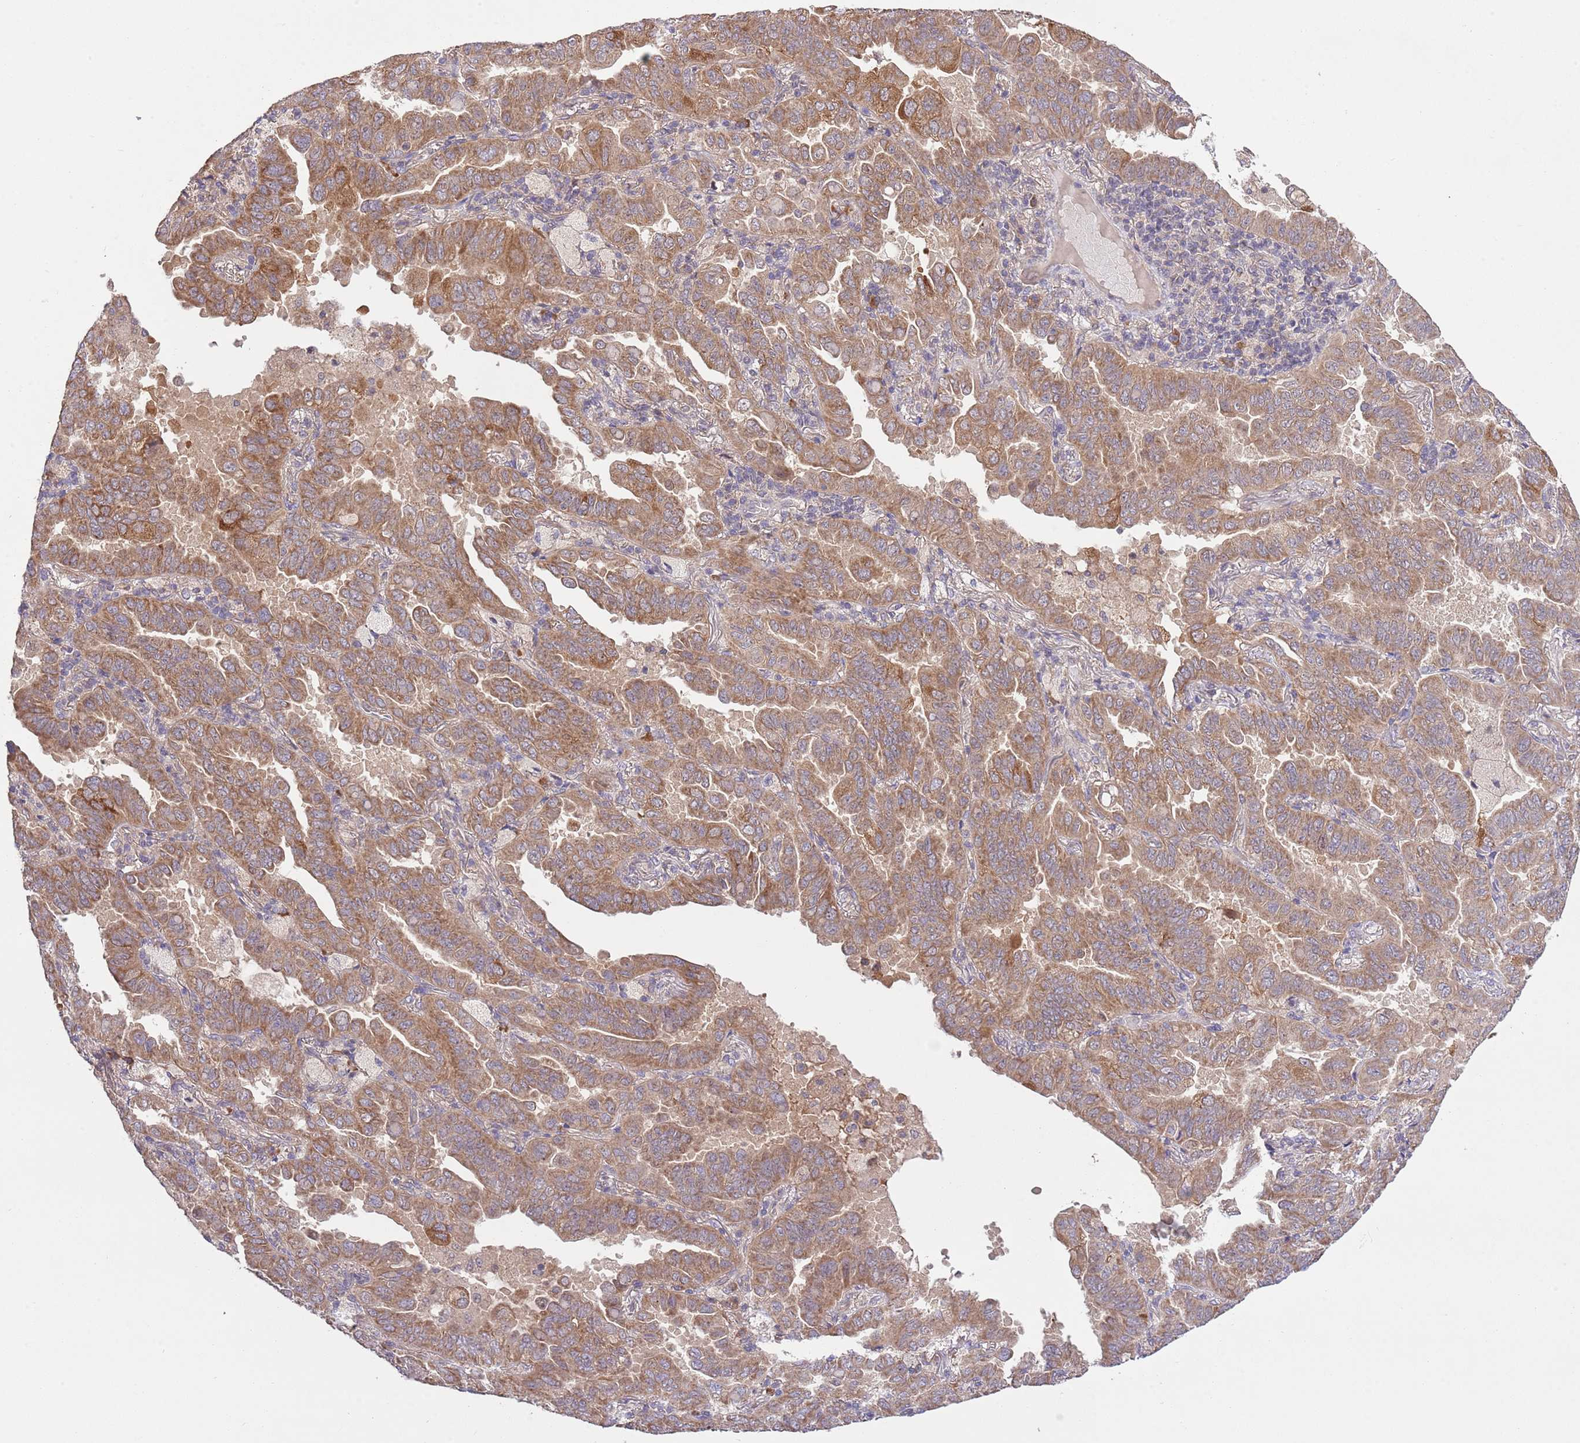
{"staining": {"intensity": "moderate", "quantity": ">75%", "location": "cytoplasmic/membranous"}, "tissue": "lung cancer", "cell_type": "Tumor cells", "image_type": "cancer", "snomed": [{"axis": "morphology", "description": "Adenocarcinoma, NOS"}, {"axis": "topography", "description": "Lung"}], "caption": "Immunohistochemical staining of lung adenocarcinoma reveals medium levels of moderate cytoplasmic/membranous expression in approximately >75% of tumor cells. Nuclei are stained in blue.", "gene": "MFNG", "patient": {"sex": "male", "age": 64}}